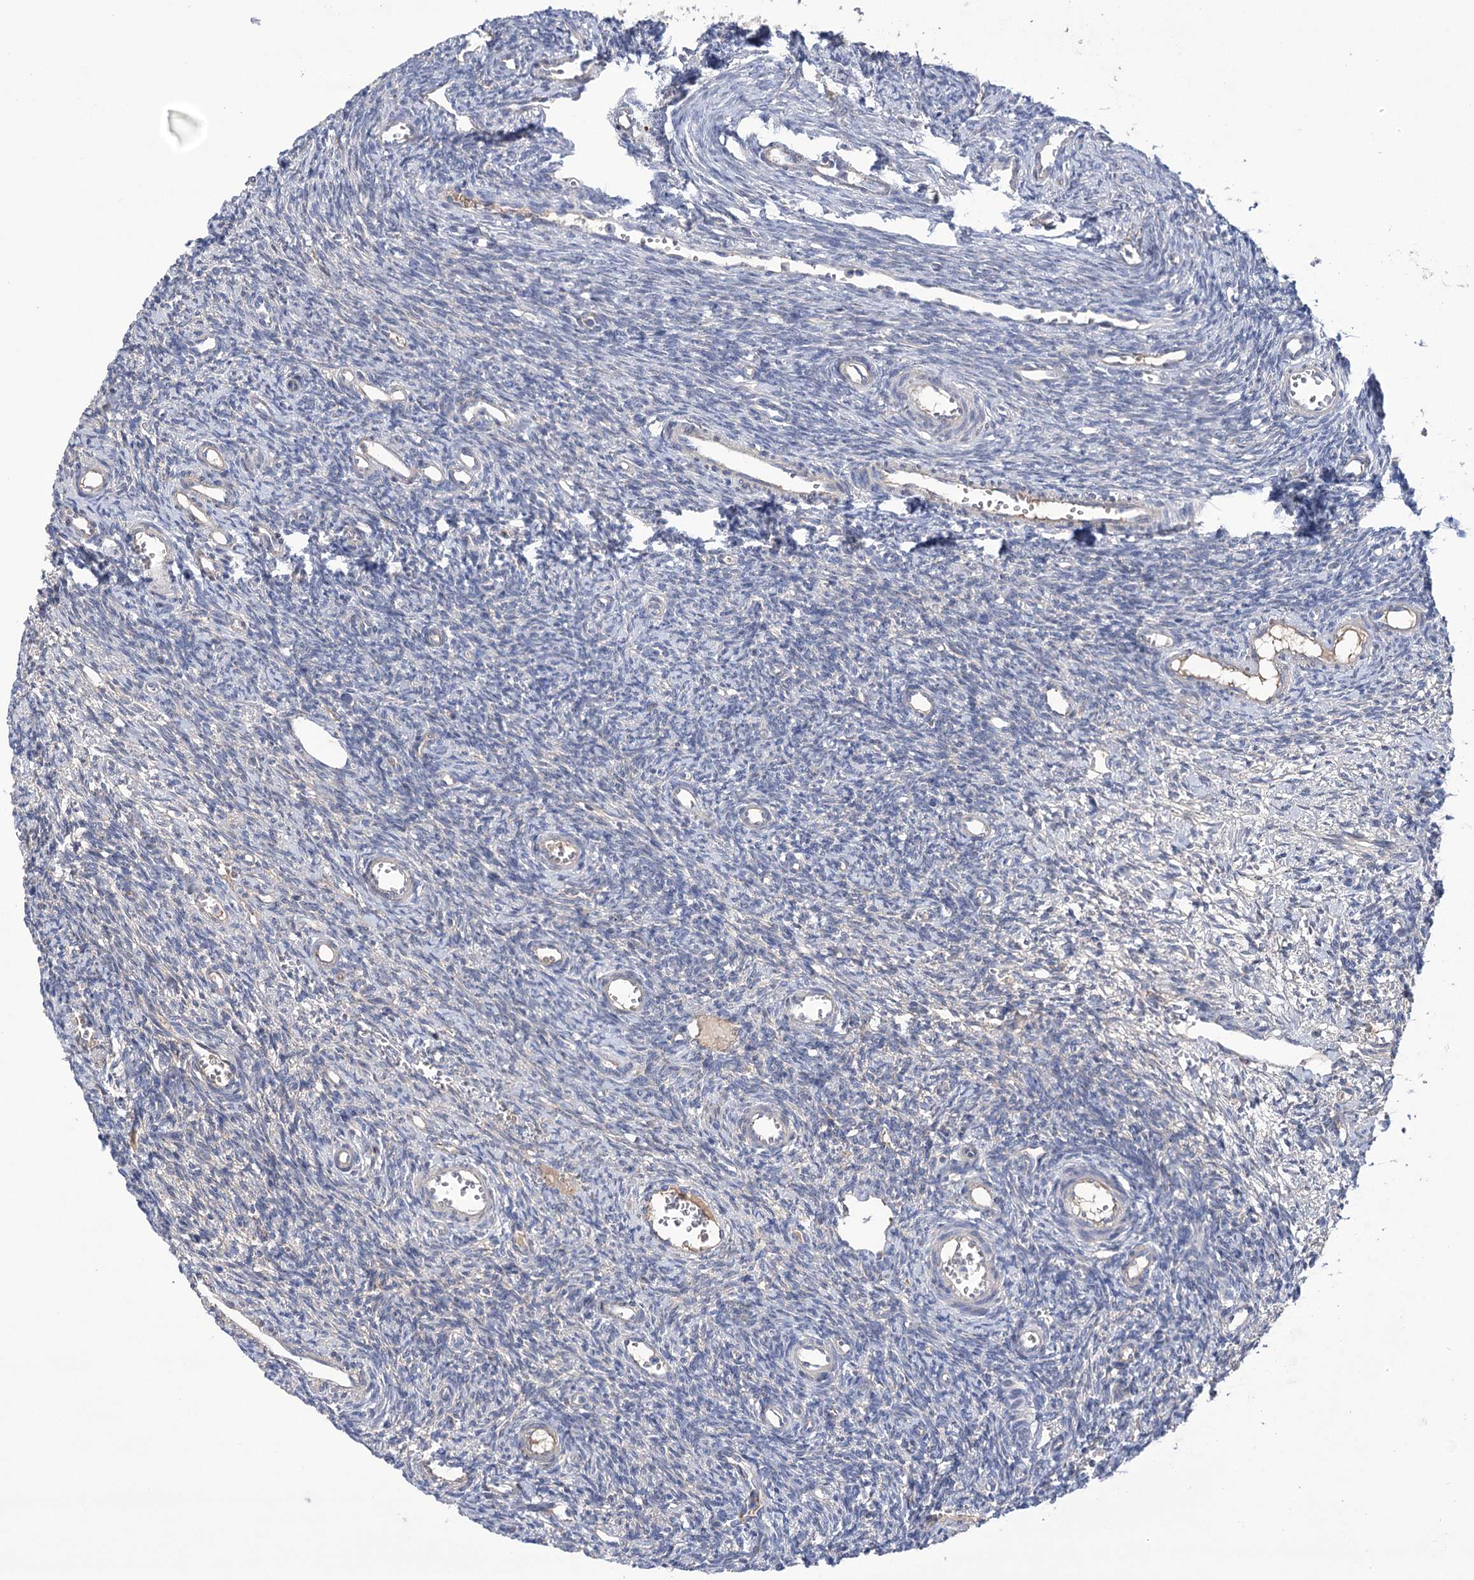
{"staining": {"intensity": "negative", "quantity": "none", "location": "none"}, "tissue": "ovary", "cell_type": "Ovarian stroma cells", "image_type": "normal", "snomed": [{"axis": "morphology", "description": "Normal tissue, NOS"}, {"axis": "topography", "description": "Ovary"}], "caption": "IHC histopathology image of unremarkable ovary: human ovary stained with DAB (3,3'-diaminobenzidine) reveals no significant protein expression in ovarian stroma cells. The staining is performed using DAB brown chromogen with nuclei counter-stained in using hematoxylin.", "gene": "CEP164", "patient": {"sex": "female", "age": 39}}